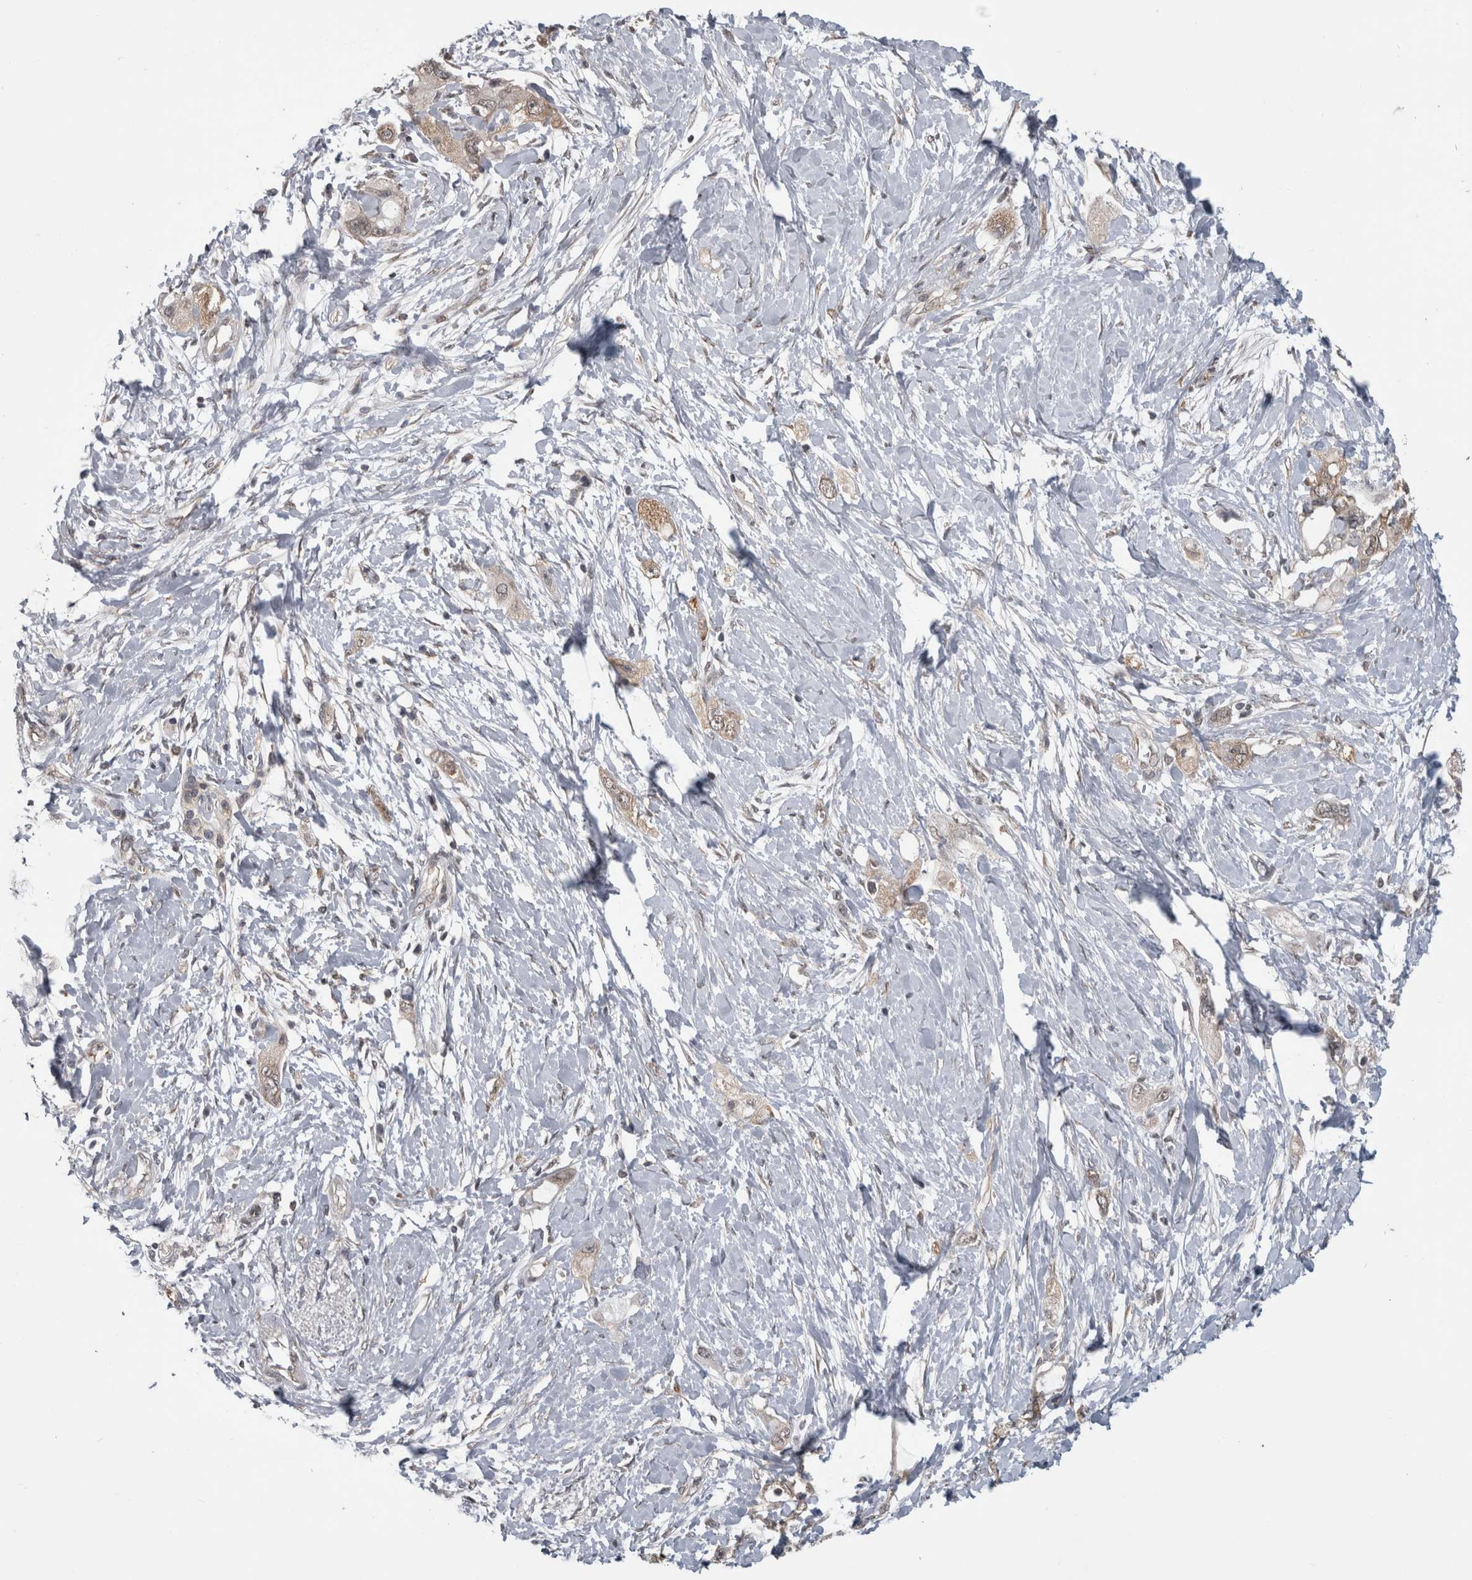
{"staining": {"intensity": "weak", "quantity": "25%-75%", "location": "cytoplasmic/membranous"}, "tissue": "pancreatic cancer", "cell_type": "Tumor cells", "image_type": "cancer", "snomed": [{"axis": "morphology", "description": "Adenocarcinoma, NOS"}, {"axis": "topography", "description": "Pancreas"}], "caption": "Approximately 25%-75% of tumor cells in pancreatic cancer reveal weak cytoplasmic/membranous protein positivity as visualized by brown immunohistochemical staining.", "gene": "ATXN2", "patient": {"sex": "female", "age": 56}}